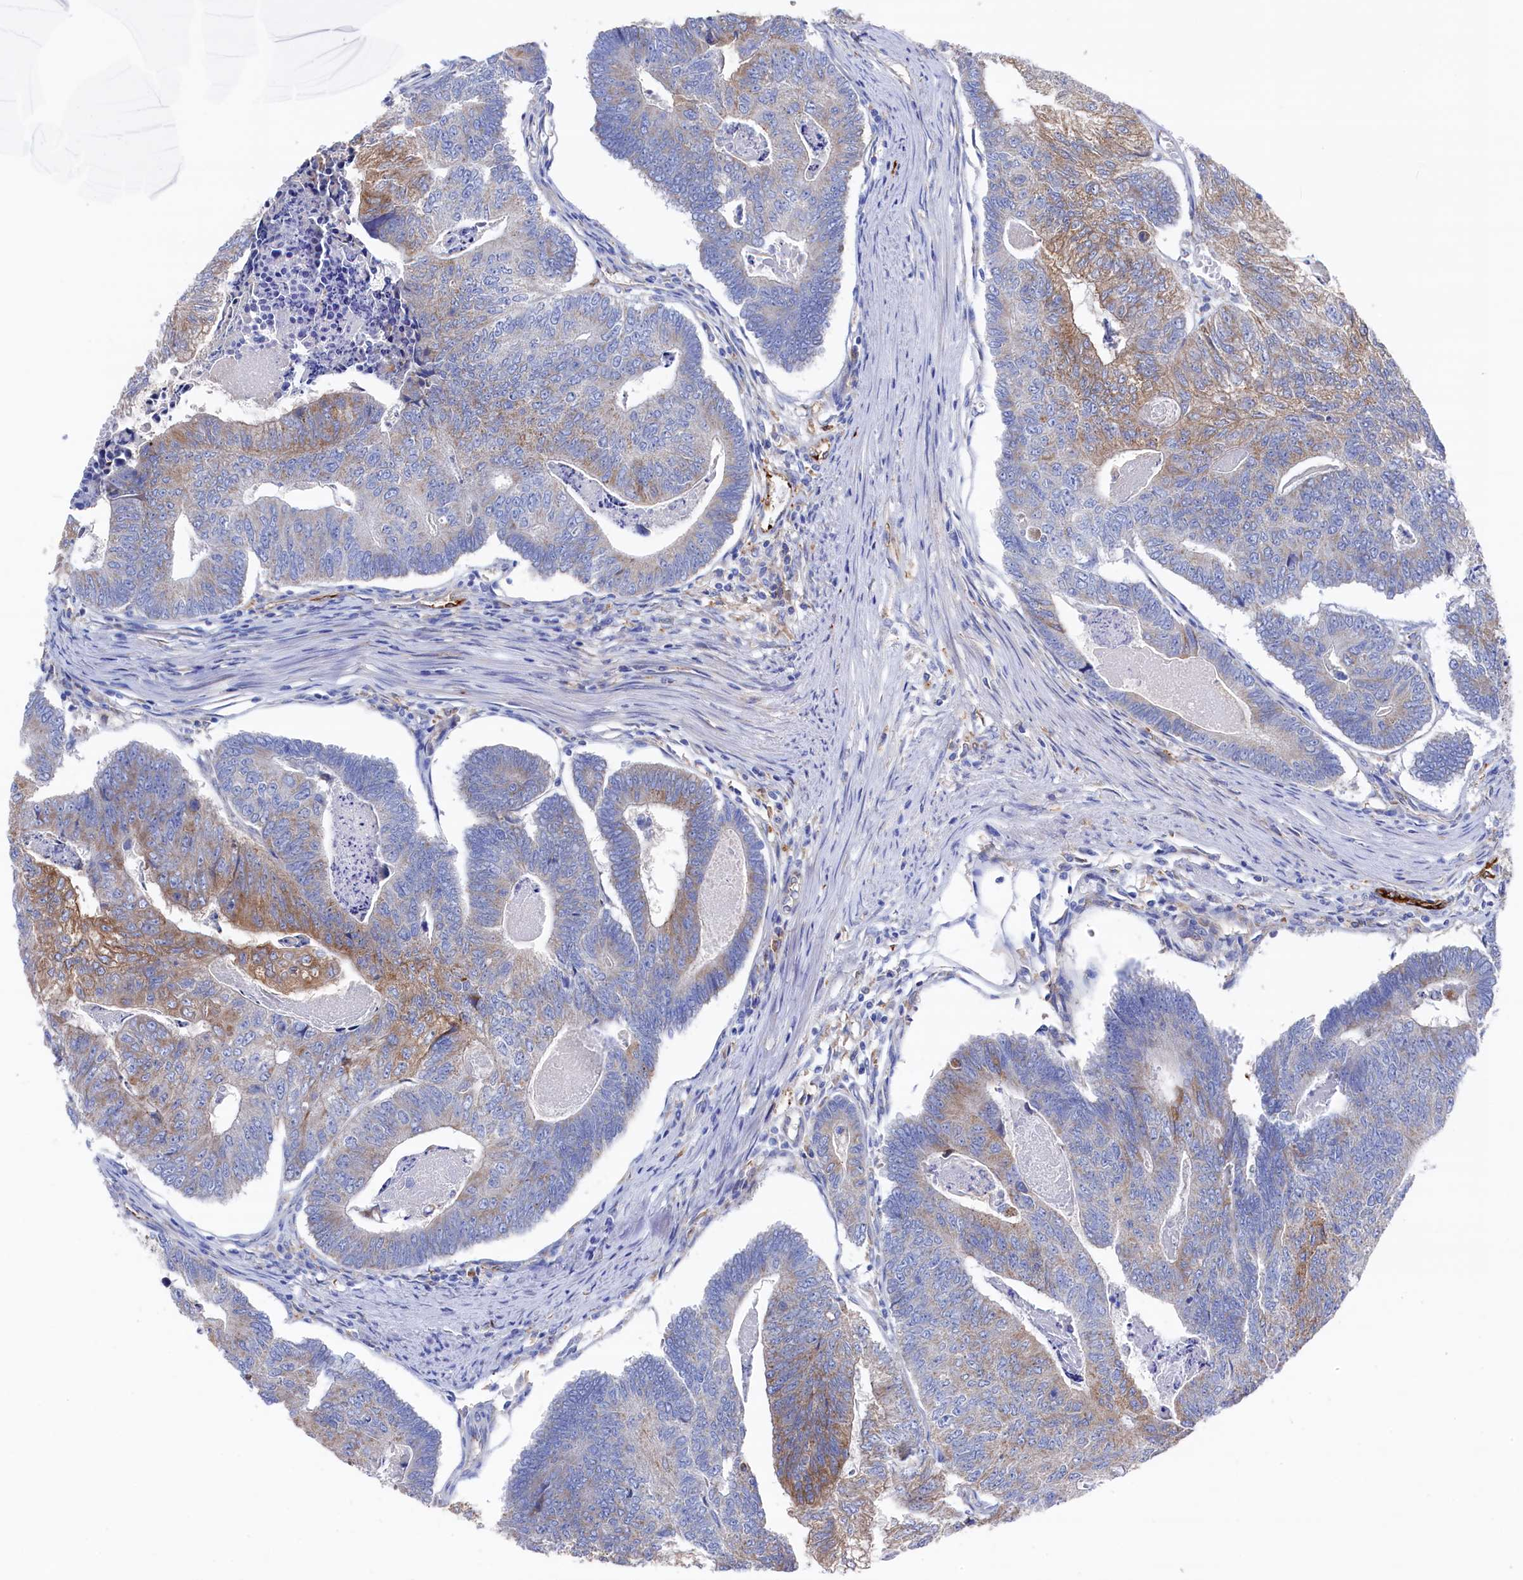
{"staining": {"intensity": "moderate", "quantity": "25%-75%", "location": "cytoplasmic/membranous"}, "tissue": "colorectal cancer", "cell_type": "Tumor cells", "image_type": "cancer", "snomed": [{"axis": "morphology", "description": "Adenocarcinoma, NOS"}, {"axis": "topography", "description": "Colon"}], "caption": "Protein analysis of adenocarcinoma (colorectal) tissue shows moderate cytoplasmic/membranous positivity in approximately 25%-75% of tumor cells. Nuclei are stained in blue.", "gene": "C12orf73", "patient": {"sex": "female", "age": 67}}